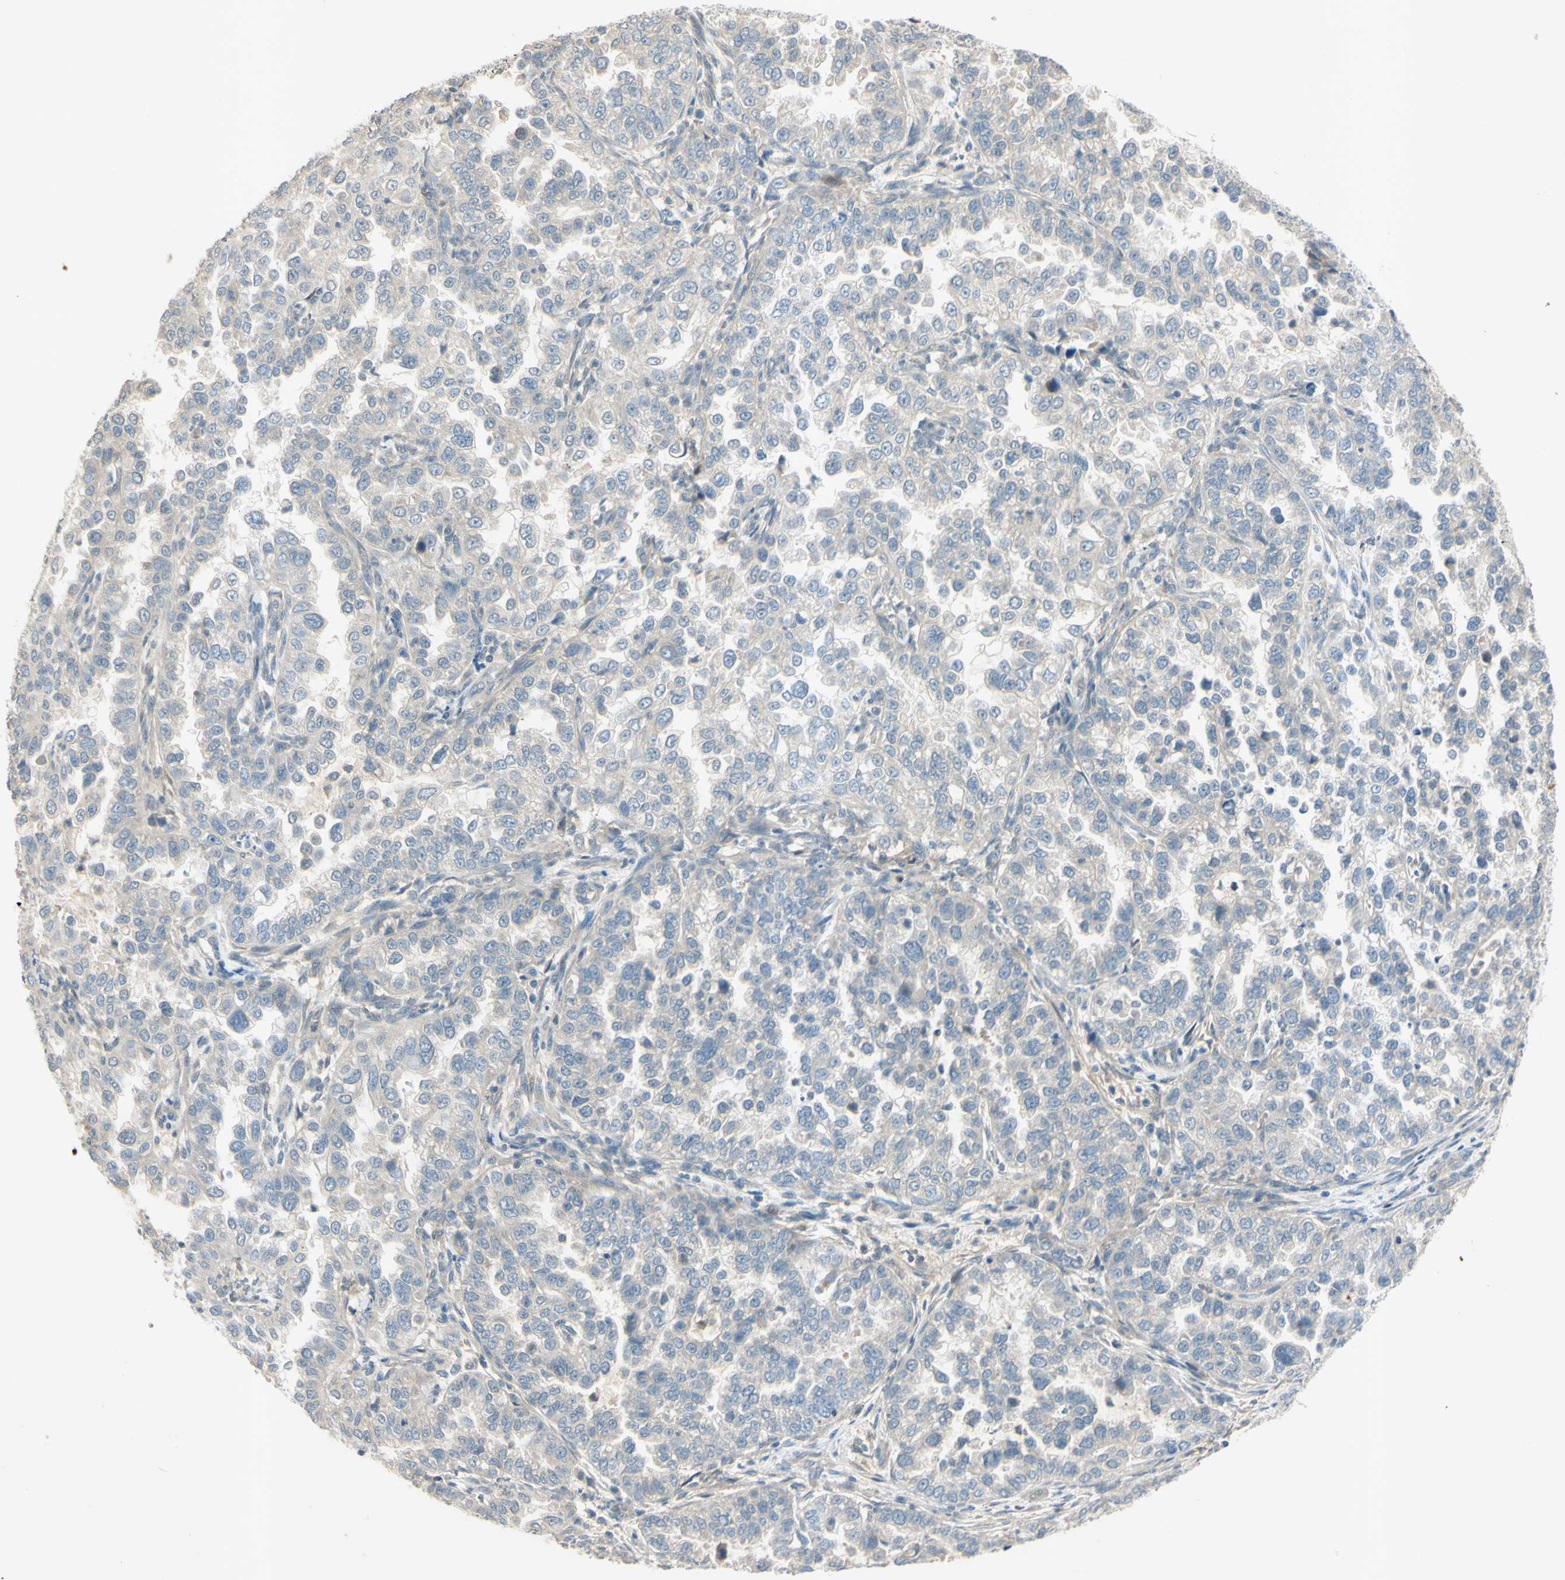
{"staining": {"intensity": "negative", "quantity": "none", "location": "none"}, "tissue": "endometrial cancer", "cell_type": "Tumor cells", "image_type": "cancer", "snomed": [{"axis": "morphology", "description": "Adenocarcinoma, NOS"}, {"axis": "topography", "description": "Endometrium"}], "caption": "Image shows no significant protein positivity in tumor cells of endometrial cancer.", "gene": "AATK", "patient": {"sex": "female", "age": 85}}